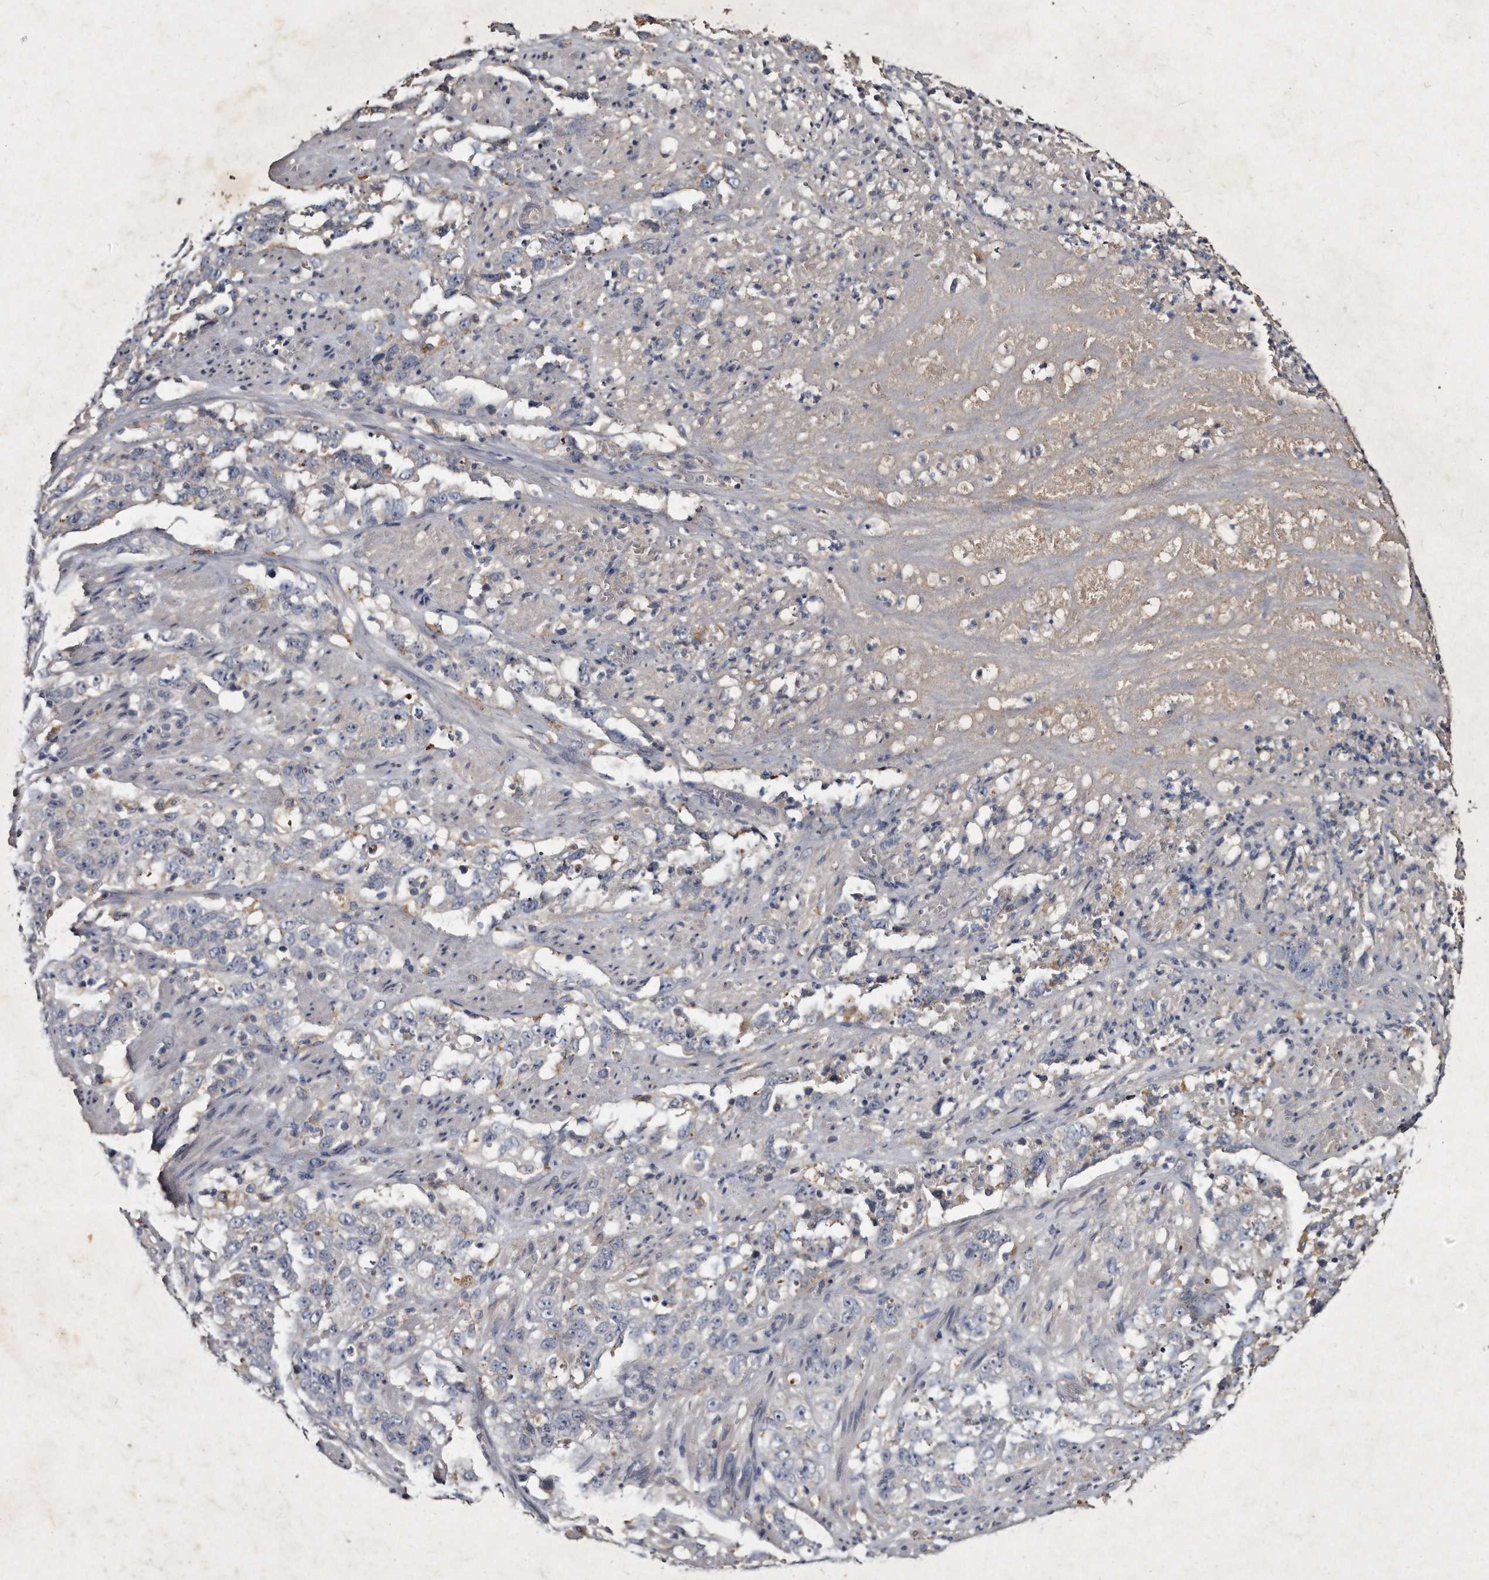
{"staining": {"intensity": "negative", "quantity": "none", "location": "none"}, "tissue": "stomach cancer", "cell_type": "Tumor cells", "image_type": "cancer", "snomed": [{"axis": "morphology", "description": "Adenocarcinoma, NOS"}, {"axis": "topography", "description": "Stomach"}], "caption": "This is an IHC photomicrograph of stomach cancer. There is no staining in tumor cells.", "gene": "KLHDC3", "patient": {"sex": "male", "age": 48}}